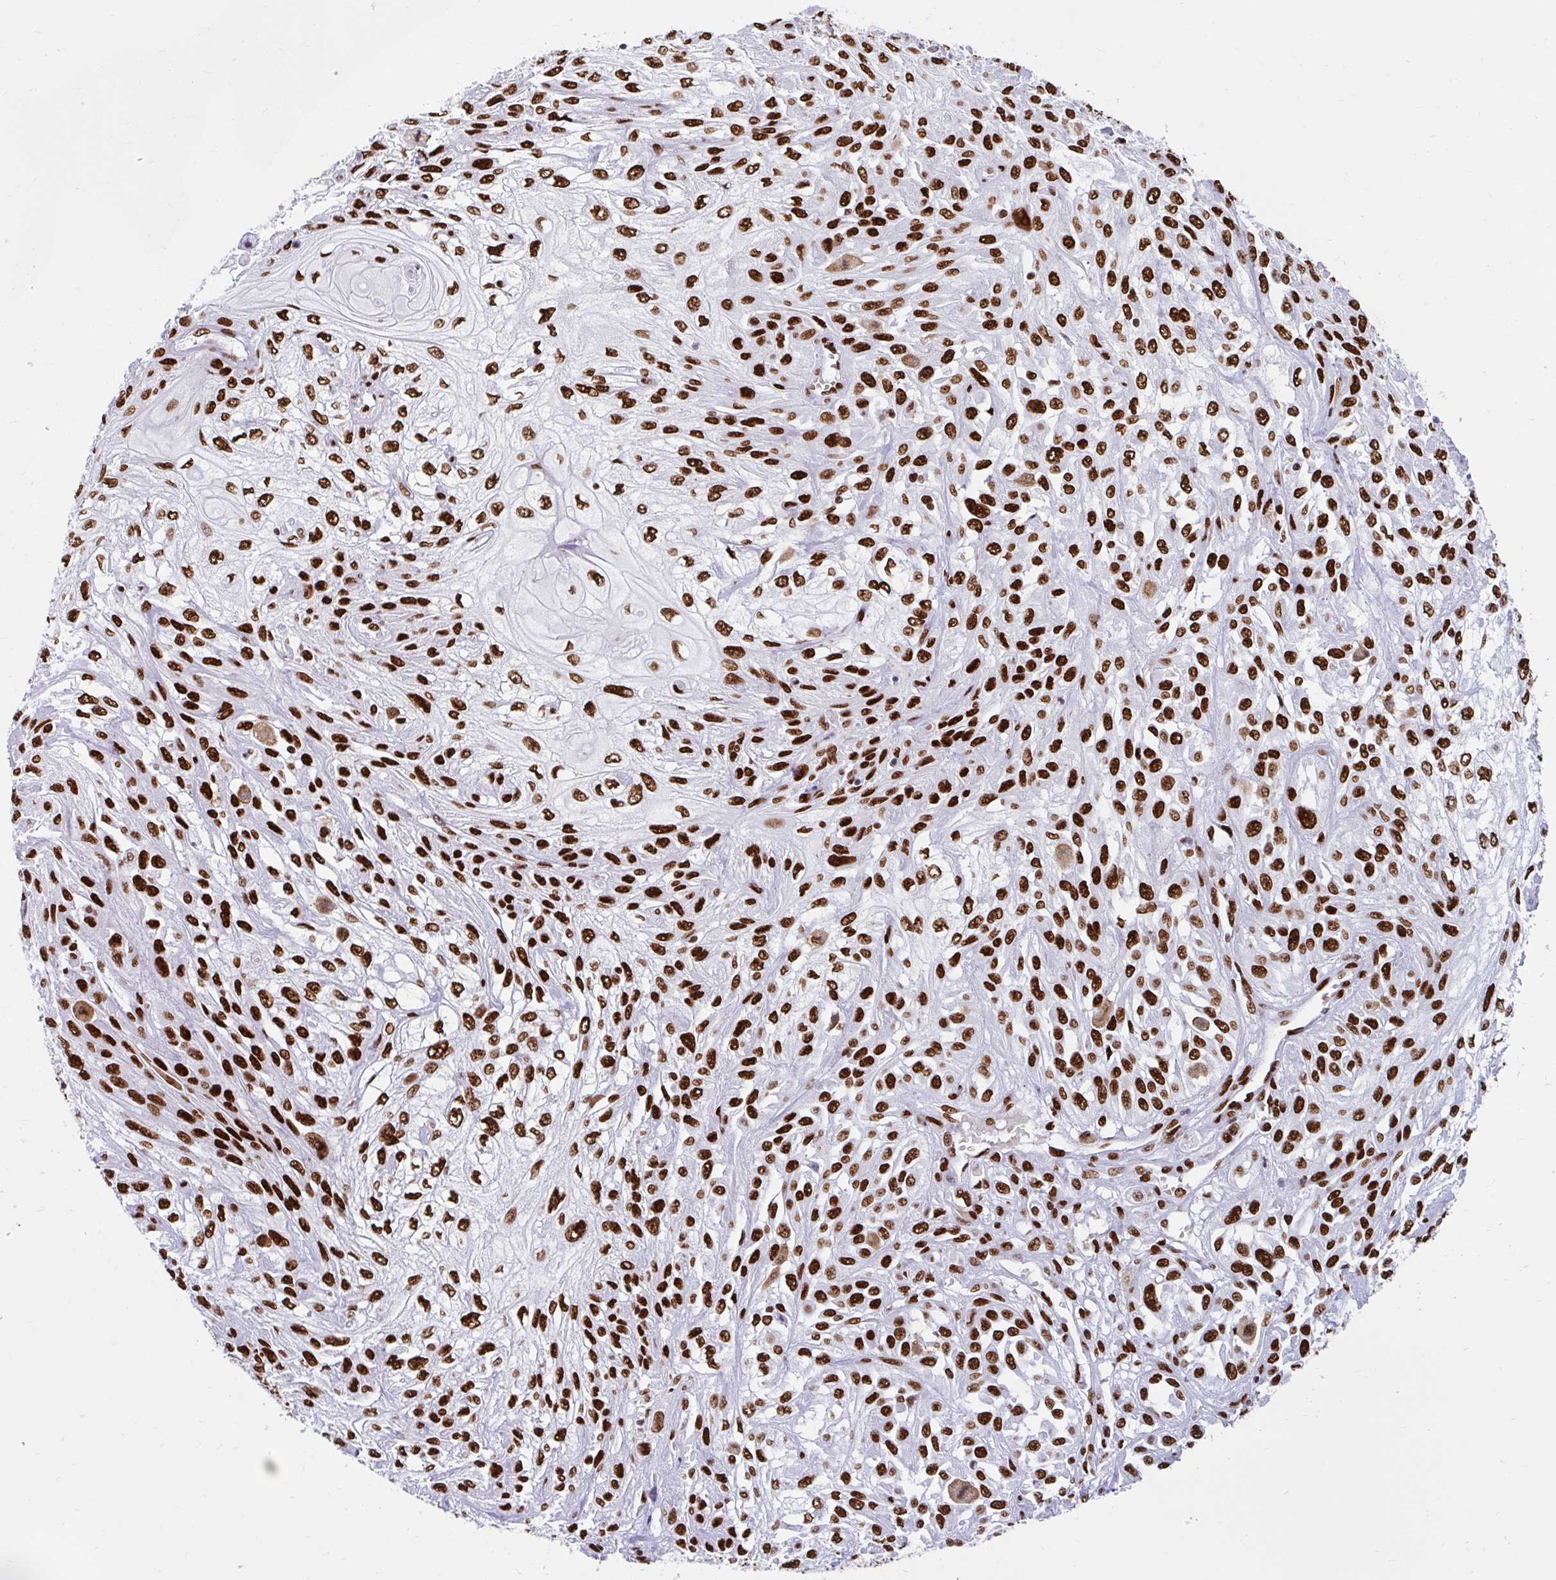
{"staining": {"intensity": "strong", "quantity": ">75%", "location": "nuclear"}, "tissue": "skin cancer", "cell_type": "Tumor cells", "image_type": "cancer", "snomed": [{"axis": "morphology", "description": "Squamous cell carcinoma, NOS"}, {"axis": "morphology", "description": "Squamous cell carcinoma, metastatic, NOS"}, {"axis": "topography", "description": "Skin"}, {"axis": "topography", "description": "Lymph node"}], "caption": "Immunohistochemistry (IHC) of skin cancer demonstrates high levels of strong nuclear expression in approximately >75% of tumor cells.", "gene": "KHDRBS1", "patient": {"sex": "male", "age": 75}}